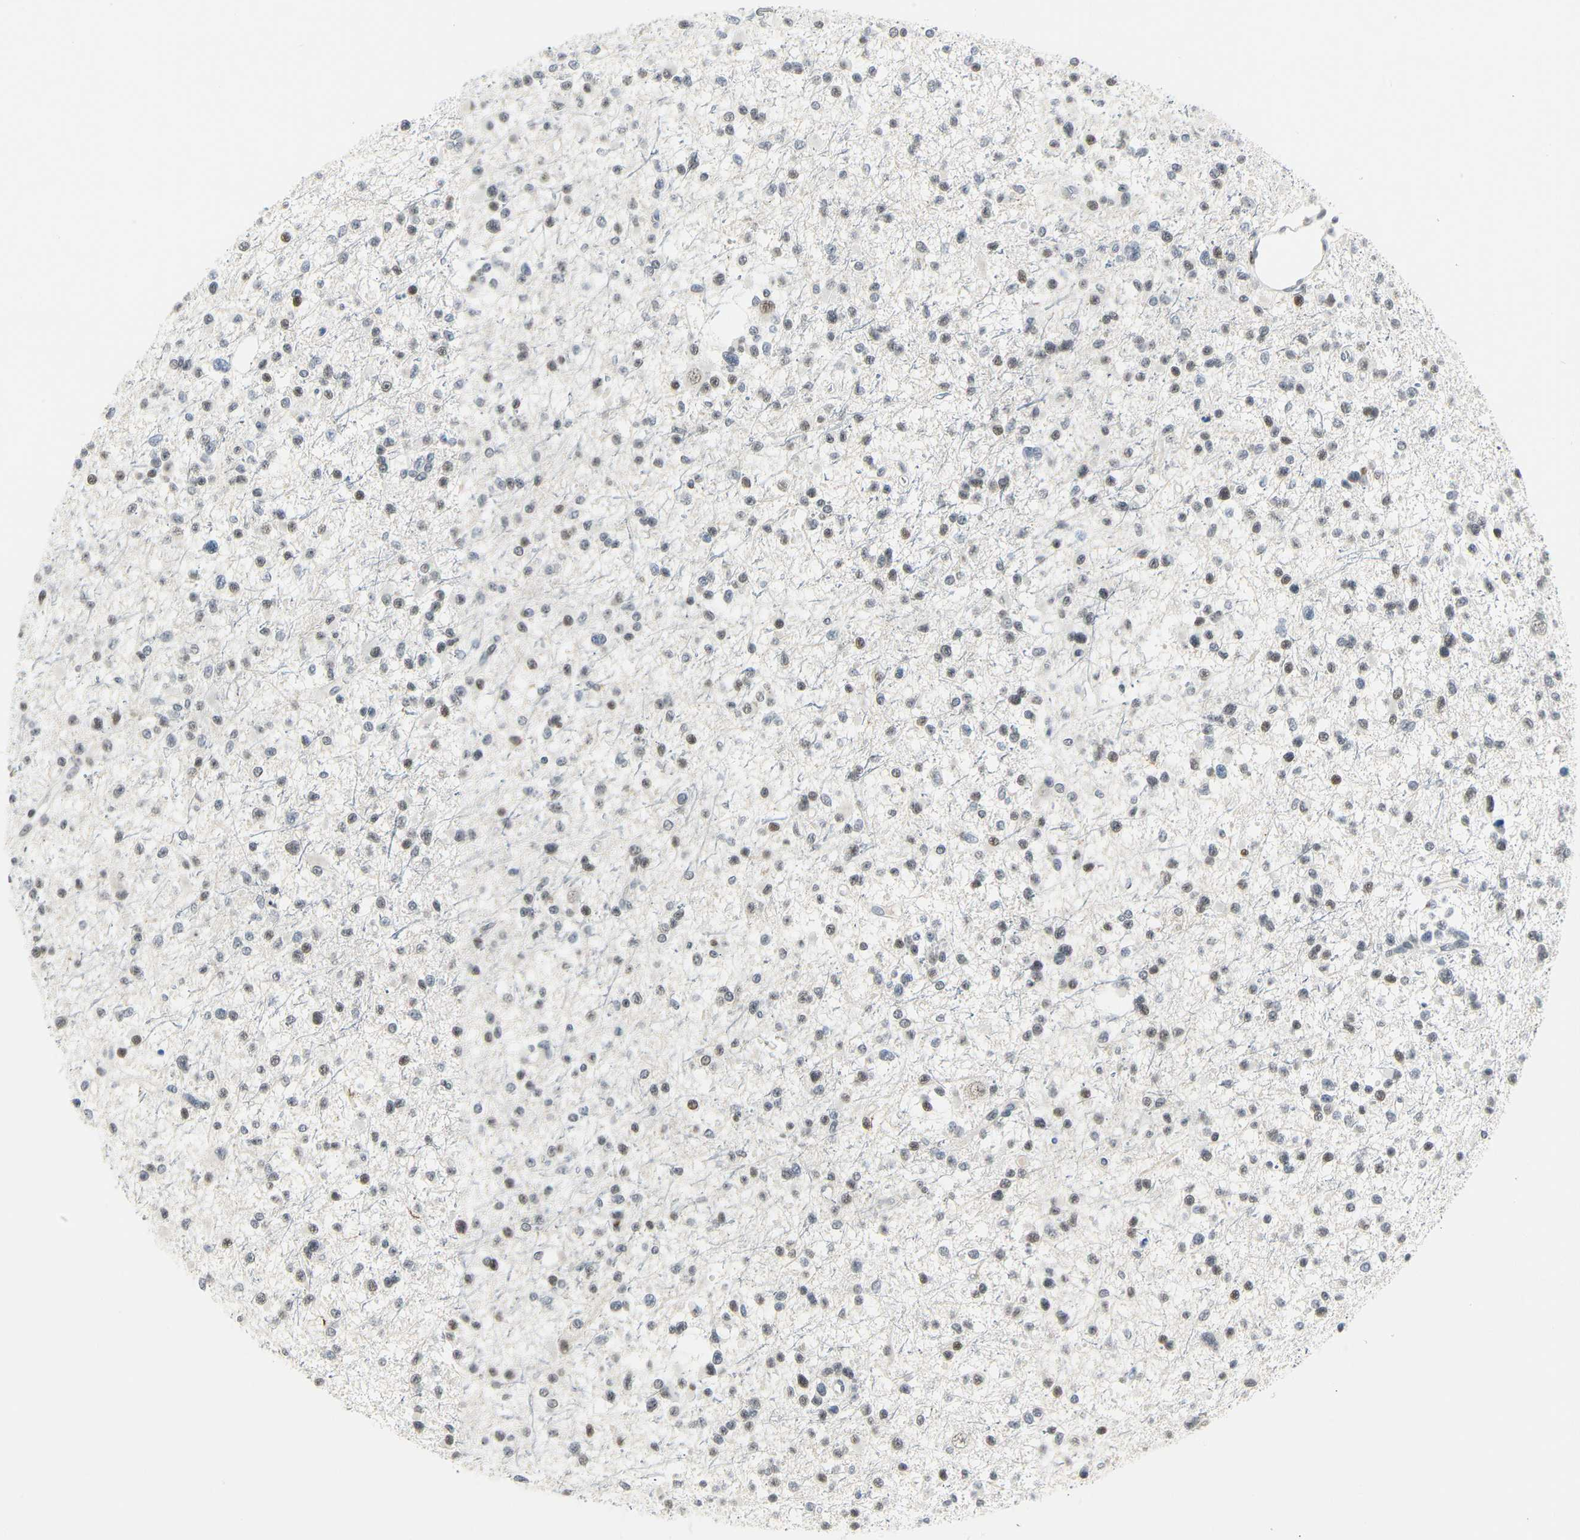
{"staining": {"intensity": "moderate", "quantity": "25%-75%", "location": "nuclear"}, "tissue": "glioma", "cell_type": "Tumor cells", "image_type": "cancer", "snomed": [{"axis": "morphology", "description": "Glioma, malignant, Low grade"}, {"axis": "topography", "description": "Brain"}], "caption": "The micrograph displays staining of malignant glioma (low-grade), revealing moderate nuclear protein expression (brown color) within tumor cells. (DAB (3,3'-diaminobenzidine) IHC with brightfield microscopy, high magnification).", "gene": "IMPG2", "patient": {"sex": "female", "age": 22}}